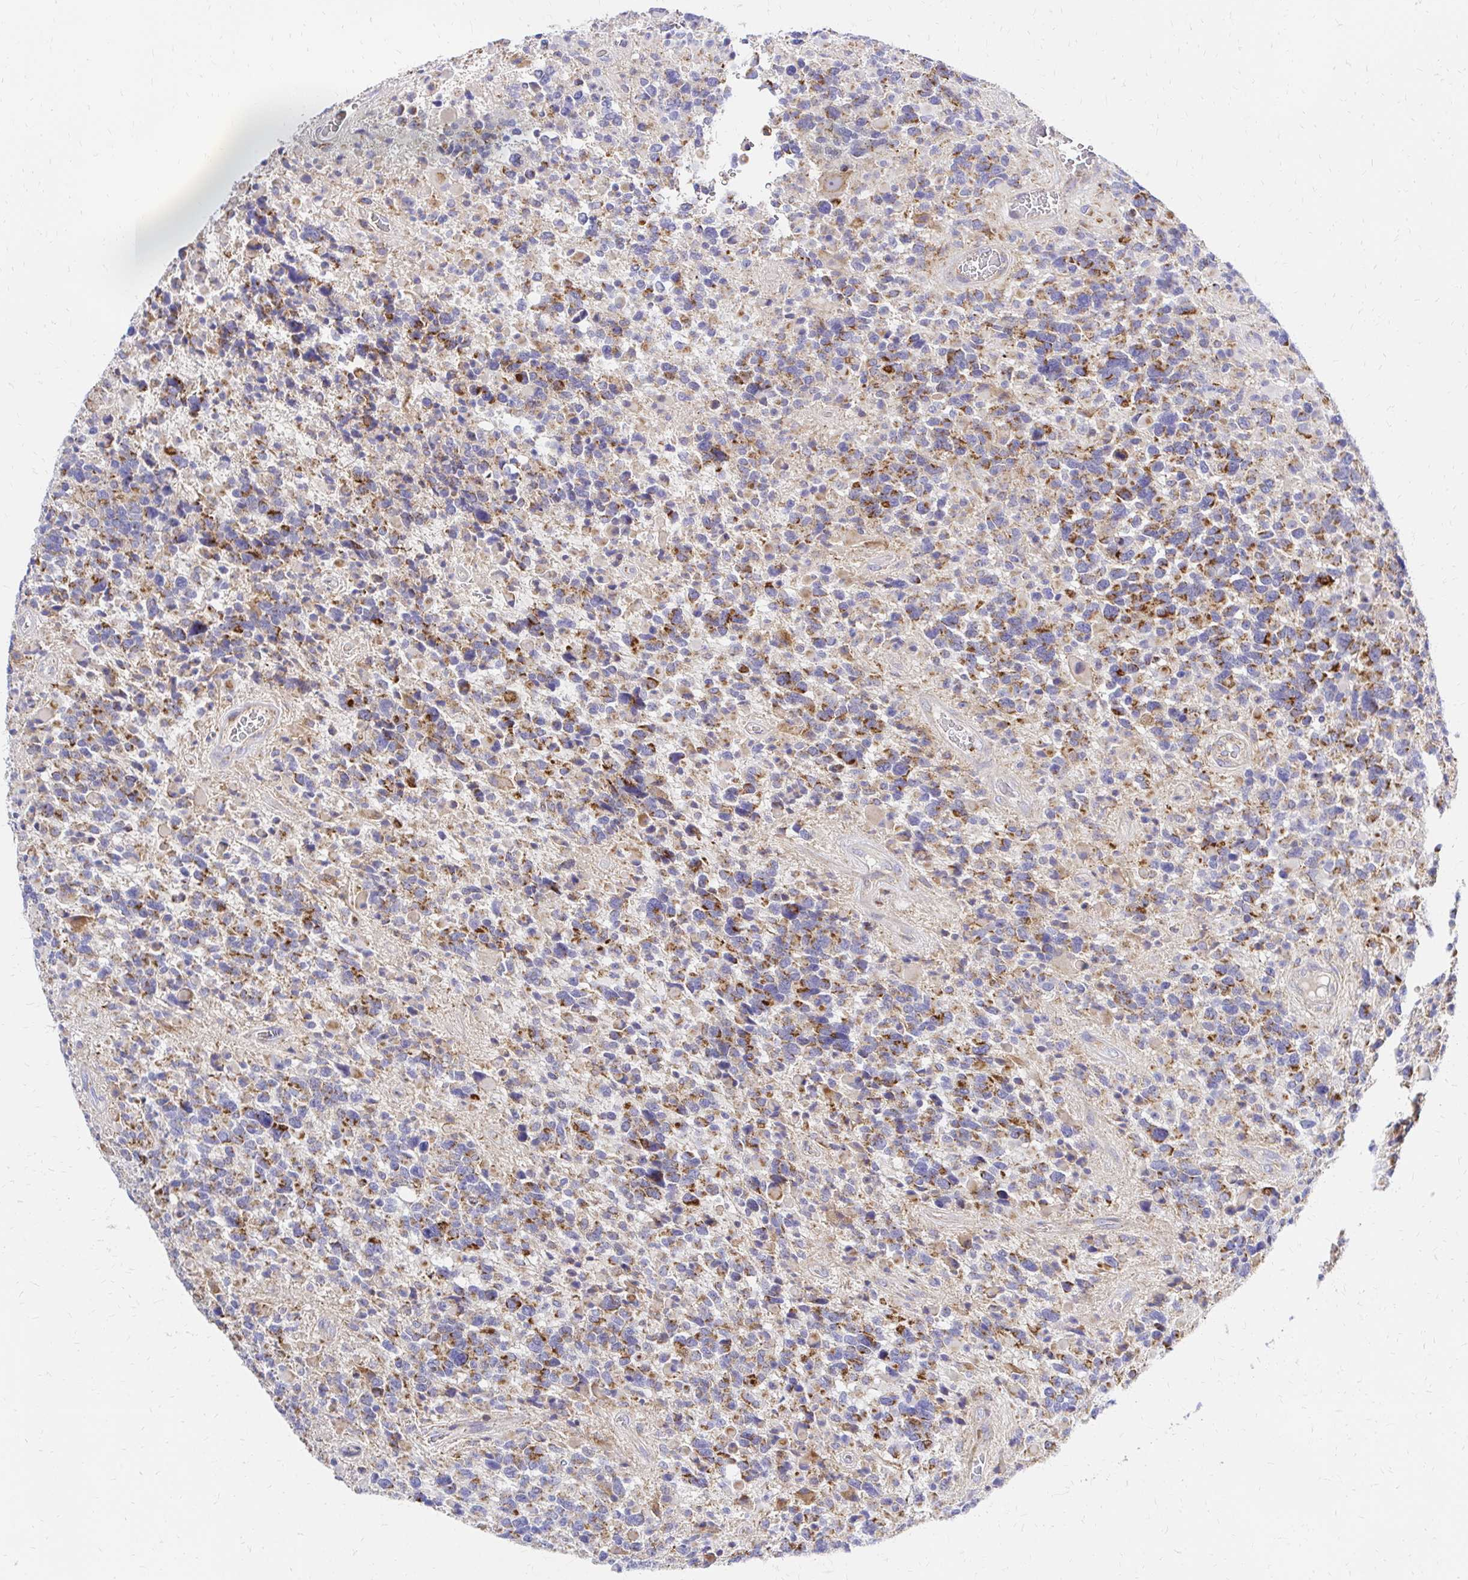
{"staining": {"intensity": "moderate", "quantity": ">75%", "location": "cytoplasmic/membranous"}, "tissue": "glioma", "cell_type": "Tumor cells", "image_type": "cancer", "snomed": [{"axis": "morphology", "description": "Glioma, malignant, High grade"}, {"axis": "topography", "description": "Brain"}], "caption": "Tumor cells exhibit moderate cytoplasmic/membranous staining in approximately >75% of cells in glioma. Immunohistochemistry stains the protein in brown and the nuclei are stained blue.", "gene": "MRPL13", "patient": {"sex": "female", "age": 40}}